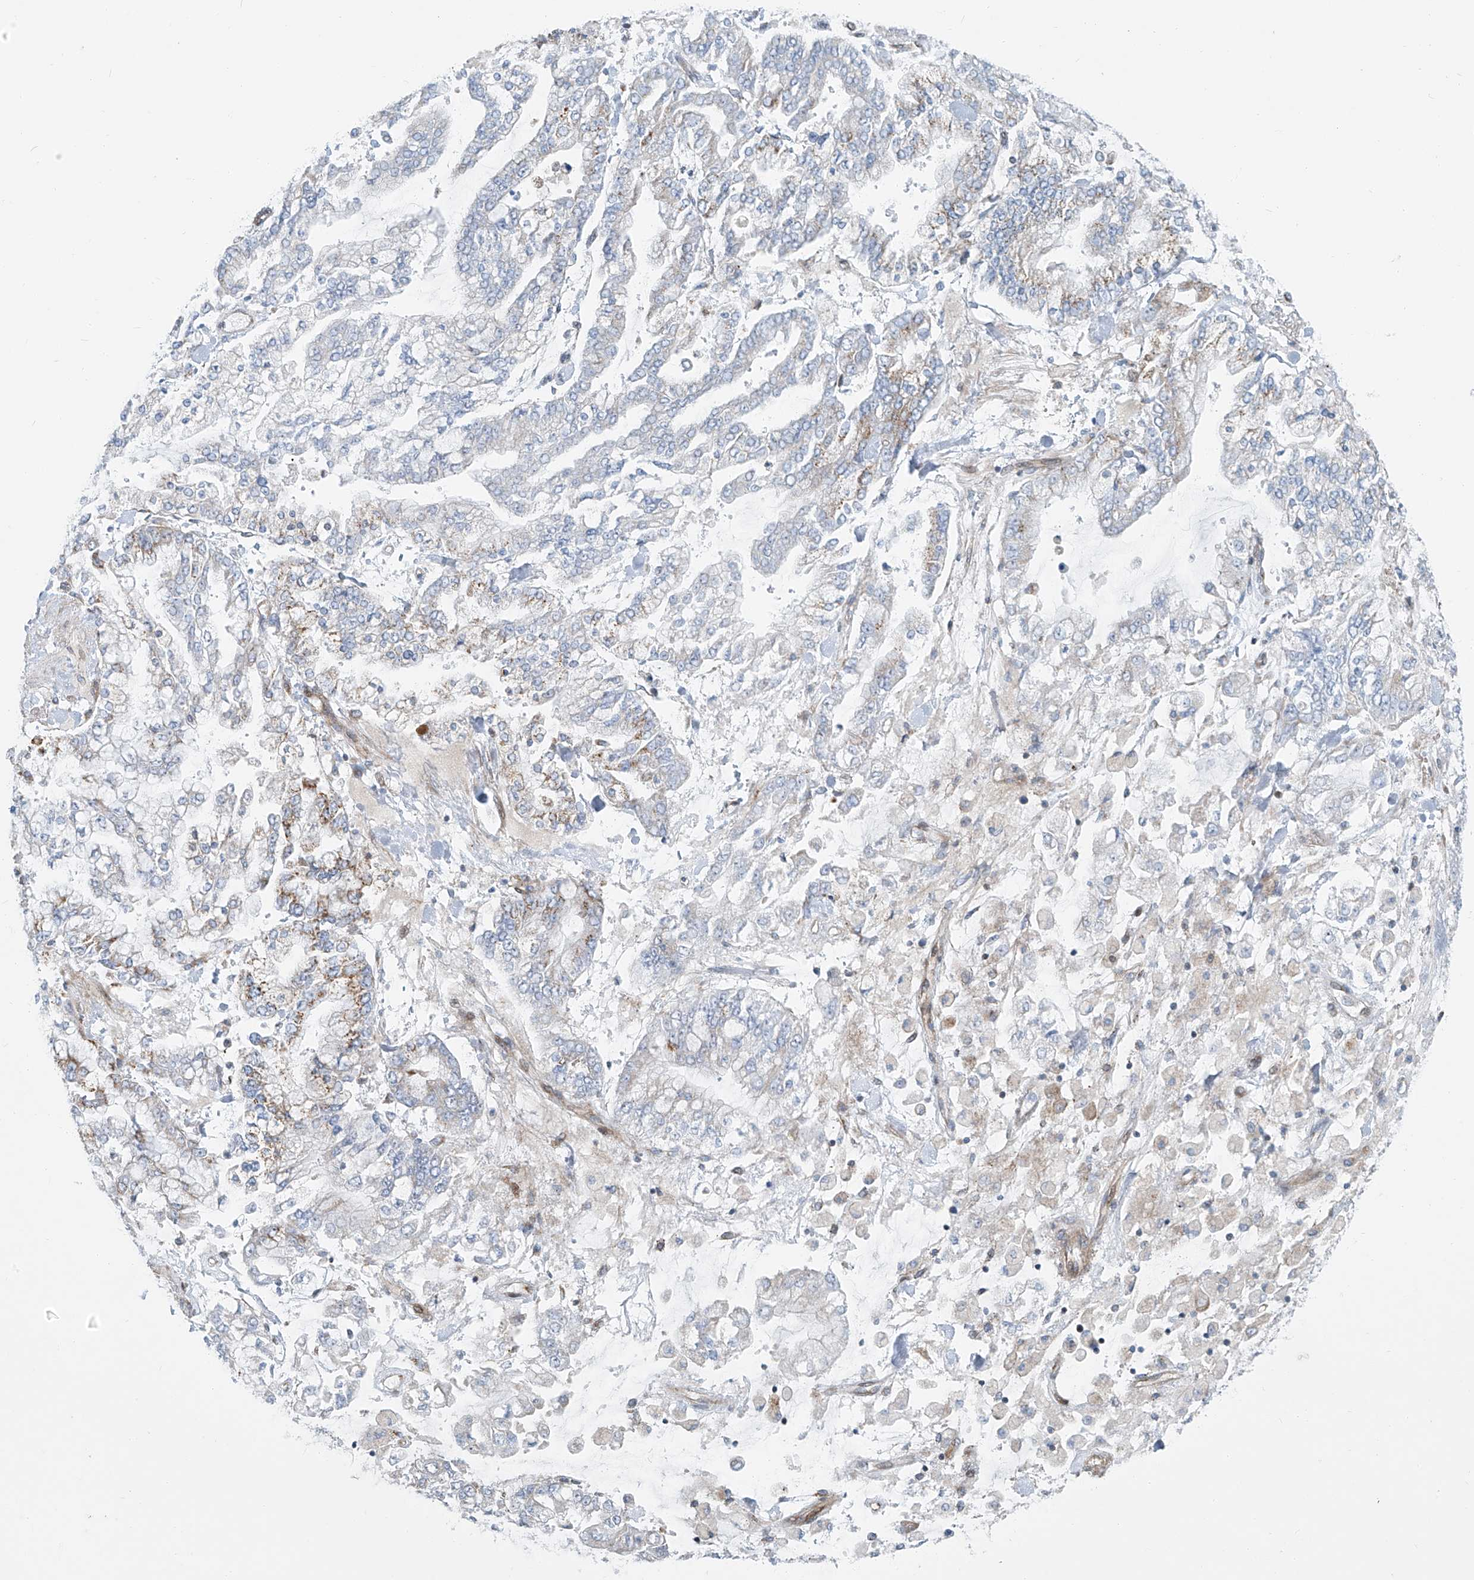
{"staining": {"intensity": "moderate", "quantity": "<25%", "location": "cytoplasmic/membranous"}, "tissue": "stomach cancer", "cell_type": "Tumor cells", "image_type": "cancer", "snomed": [{"axis": "morphology", "description": "Normal tissue, NOS"}, {"axis": "morphology", "description": "Adenocarcinoma, NOS"}, {"axis": "topography", "description": "Stomach, upper"}, {"axis": "topography", "description": "Stomach"}], "caption": "Moderate cytoplasmic/membranous staining for a protein is seen in approximately <25% of tumor cells of stomach cancer using immunohistochemistry (IHC).", "gene": "HIC2", "patient": {"sex": "male", "age": 76}}